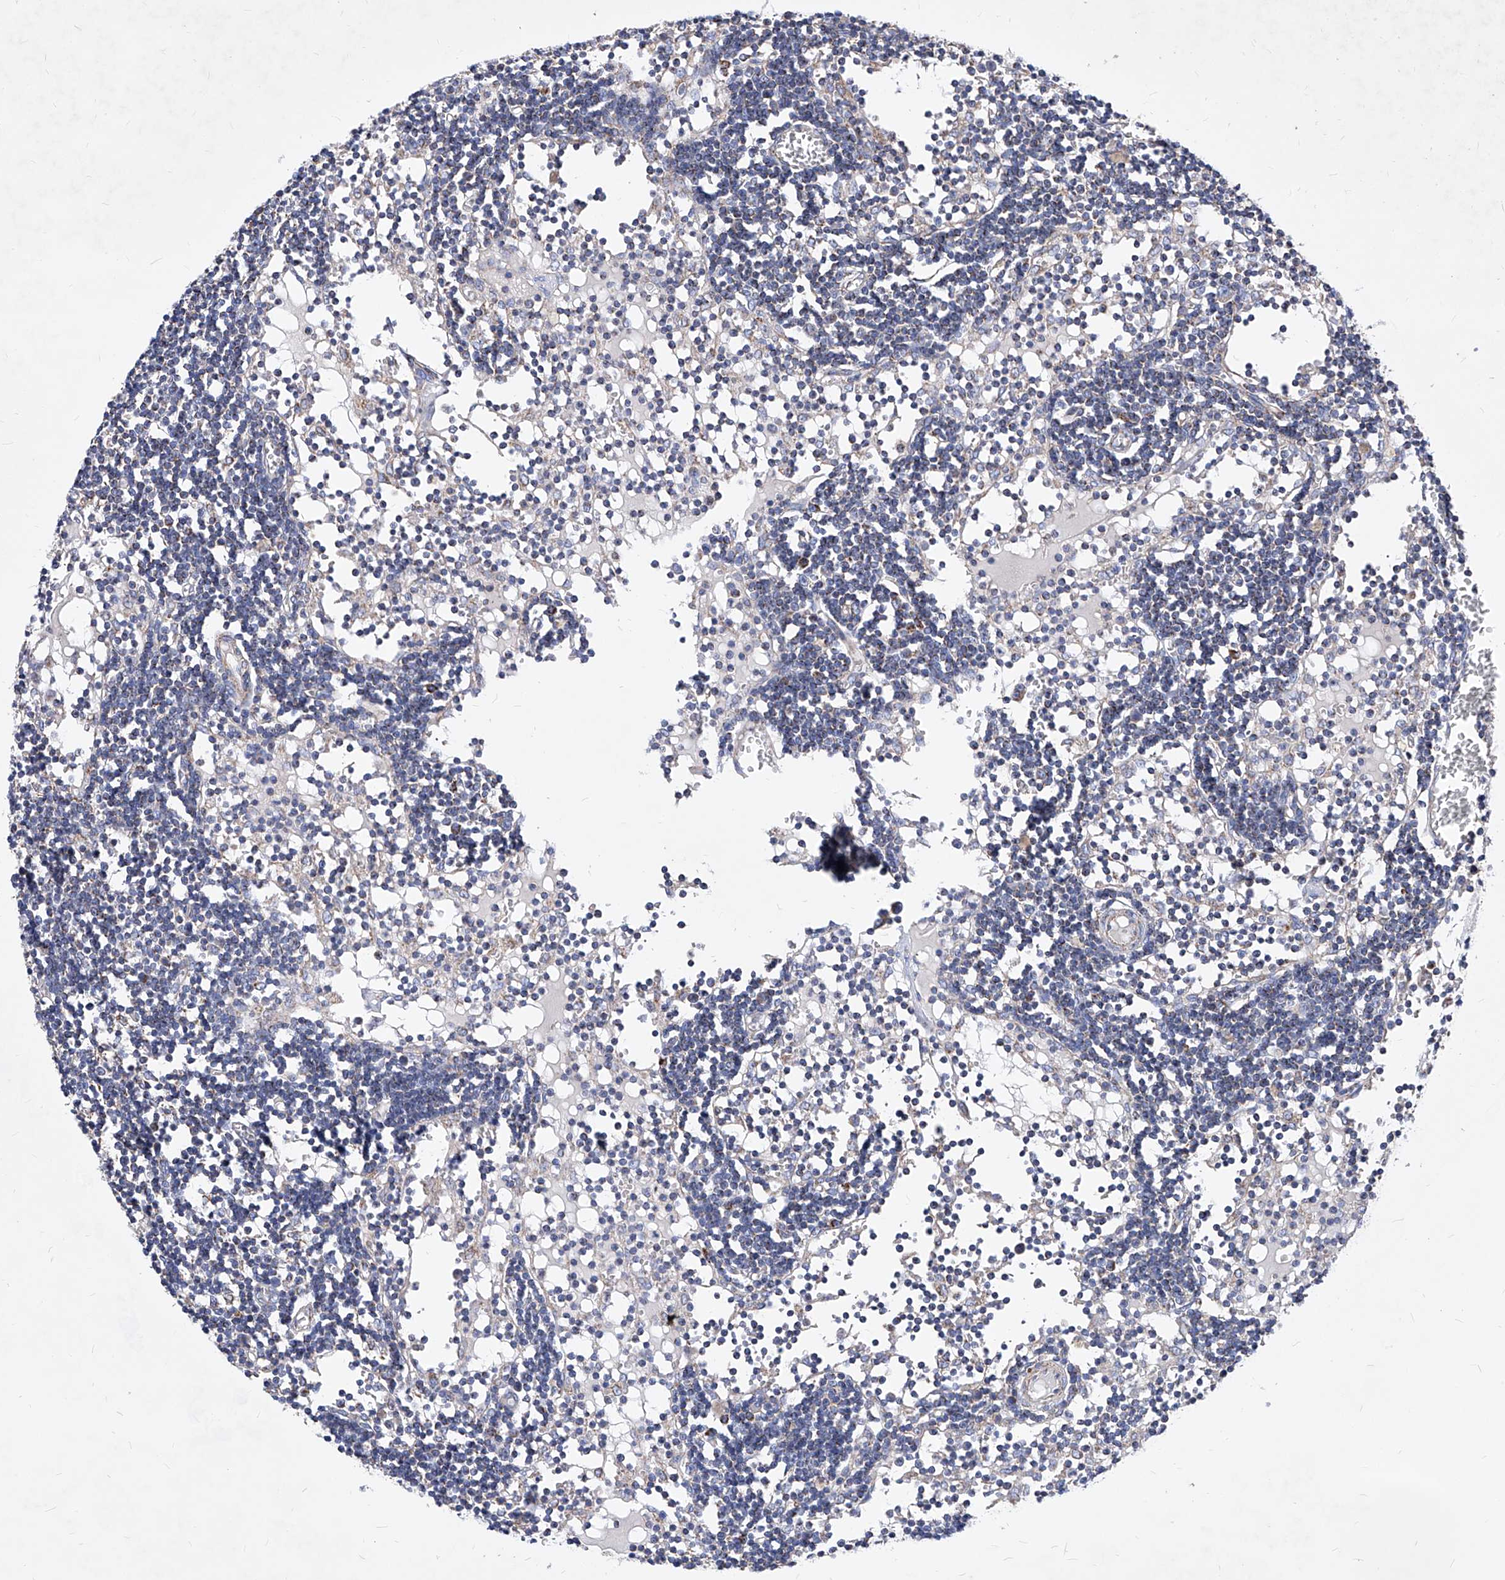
{"staining": {"intensity": "moderate", "quantity": "<25%", "location": "cytoplasmic/membranous"}, "tissue": "lymph node", "cell_type": "Germinal center cells", "image_type": "normal", "snomed": [{"axis": "morphology", "description": "Normal tissue, NOS"}, {"axis": "topography", "description": "Lymph node"}], "caption": "Unremarkable lymph node reveals moderate cytoplasmic/membranous positivity in about <25% of germinal center cells, visualized by immunohistochemistry.", "gene": "HRNR", "patient": {"sex": "female", "age": 11}}